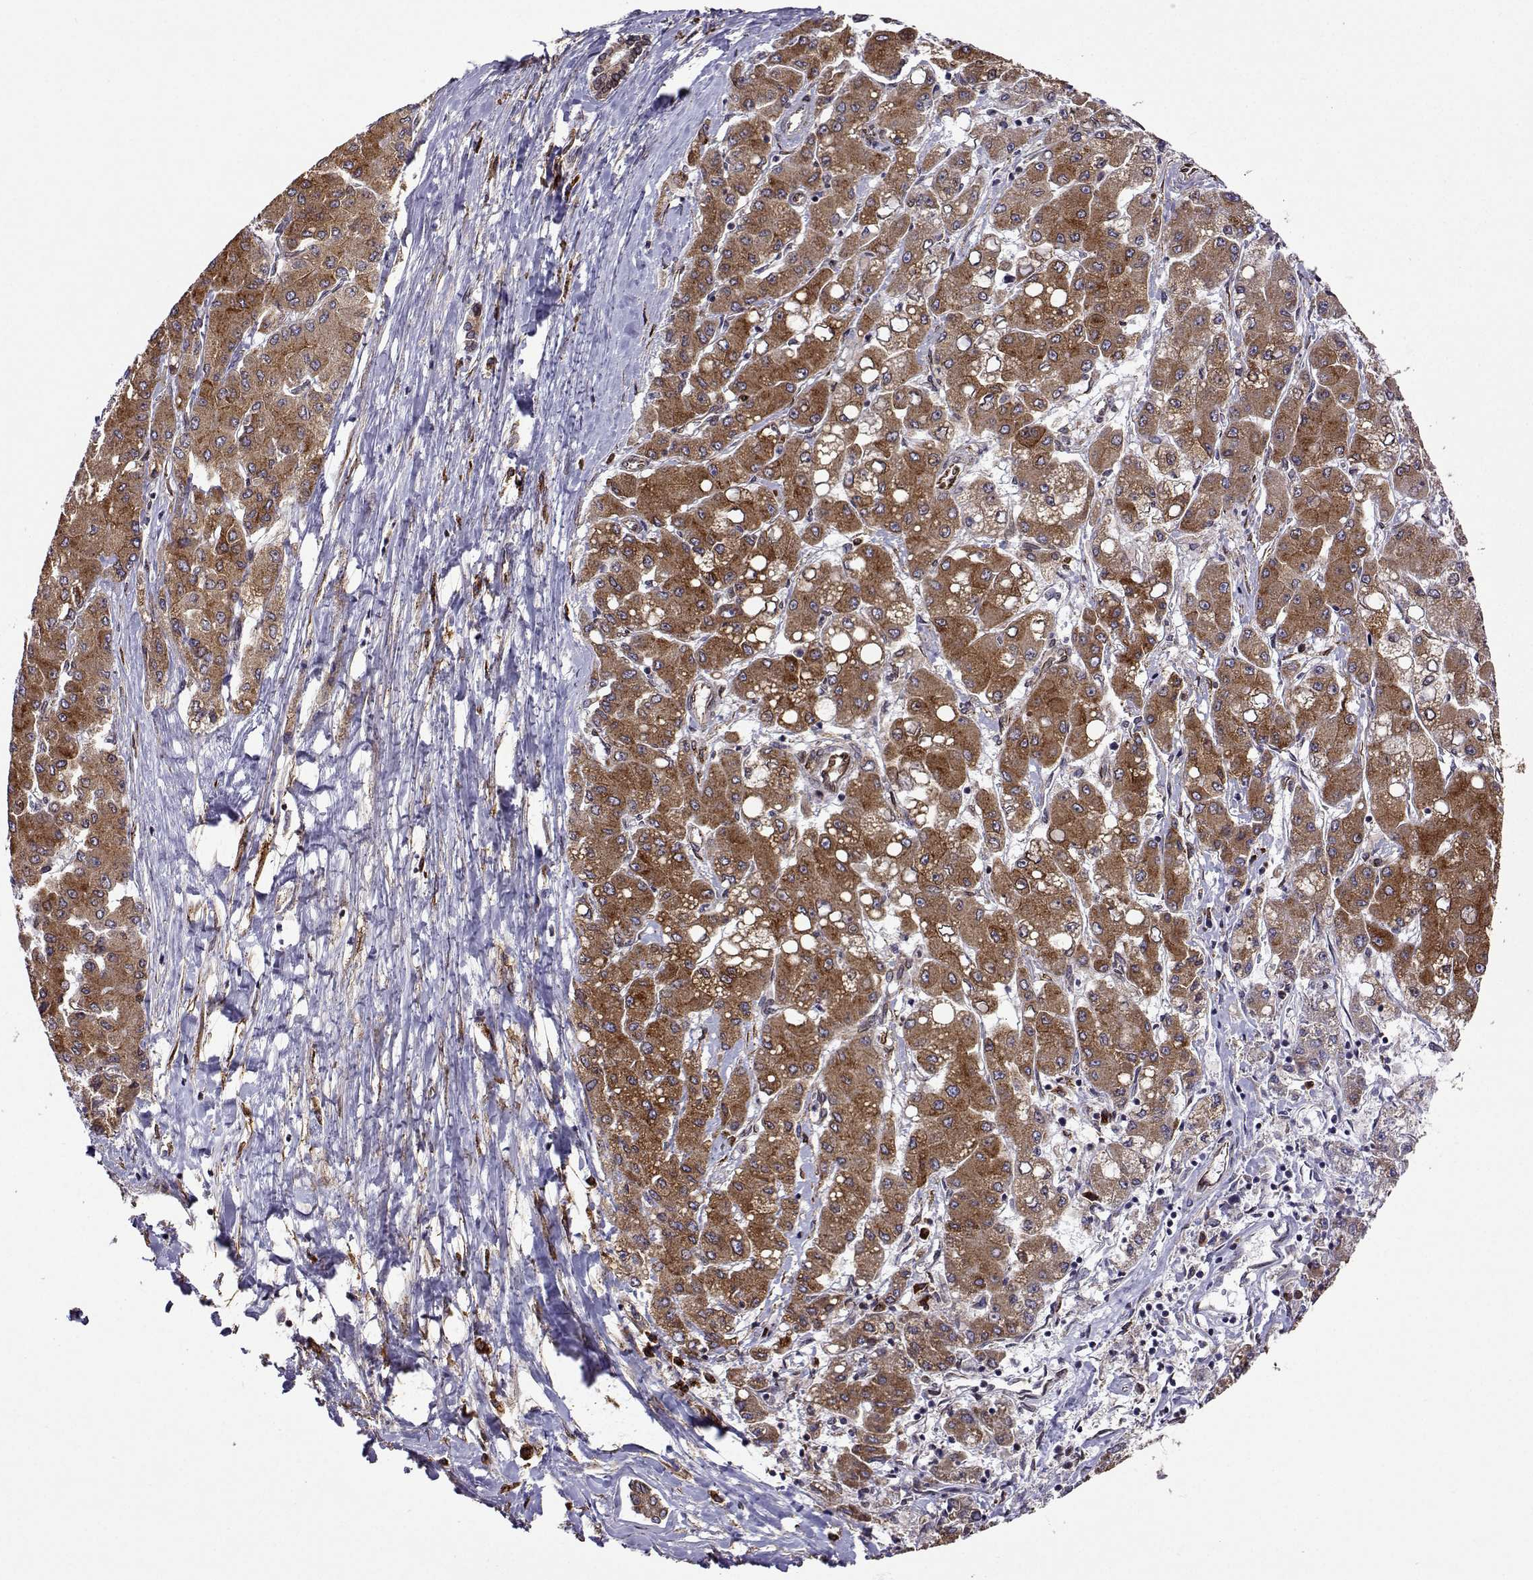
{"staining": {"intensity": "moderate", "quantity": ">75%", "location": "cytoplasmic/membranous"}, "tissue": "liver cancer", "cell_type": "Tumor cells", "image_type": "cancer", "snomed": [{"axis": "morphology", "description": "Carcinoma, Hepatocellular, NOS"}, {"axis": "topography", "description": "Liver"}], "caption": "Immunohistochemical staining of hepatocellular carcinoma (liver) reveals medium levels of moderate cytoplasmic/membranous positivity in about >75% of tumor cells.", "gene": "PGRMC2", "patient": {"sex": "male", "age": 40}}